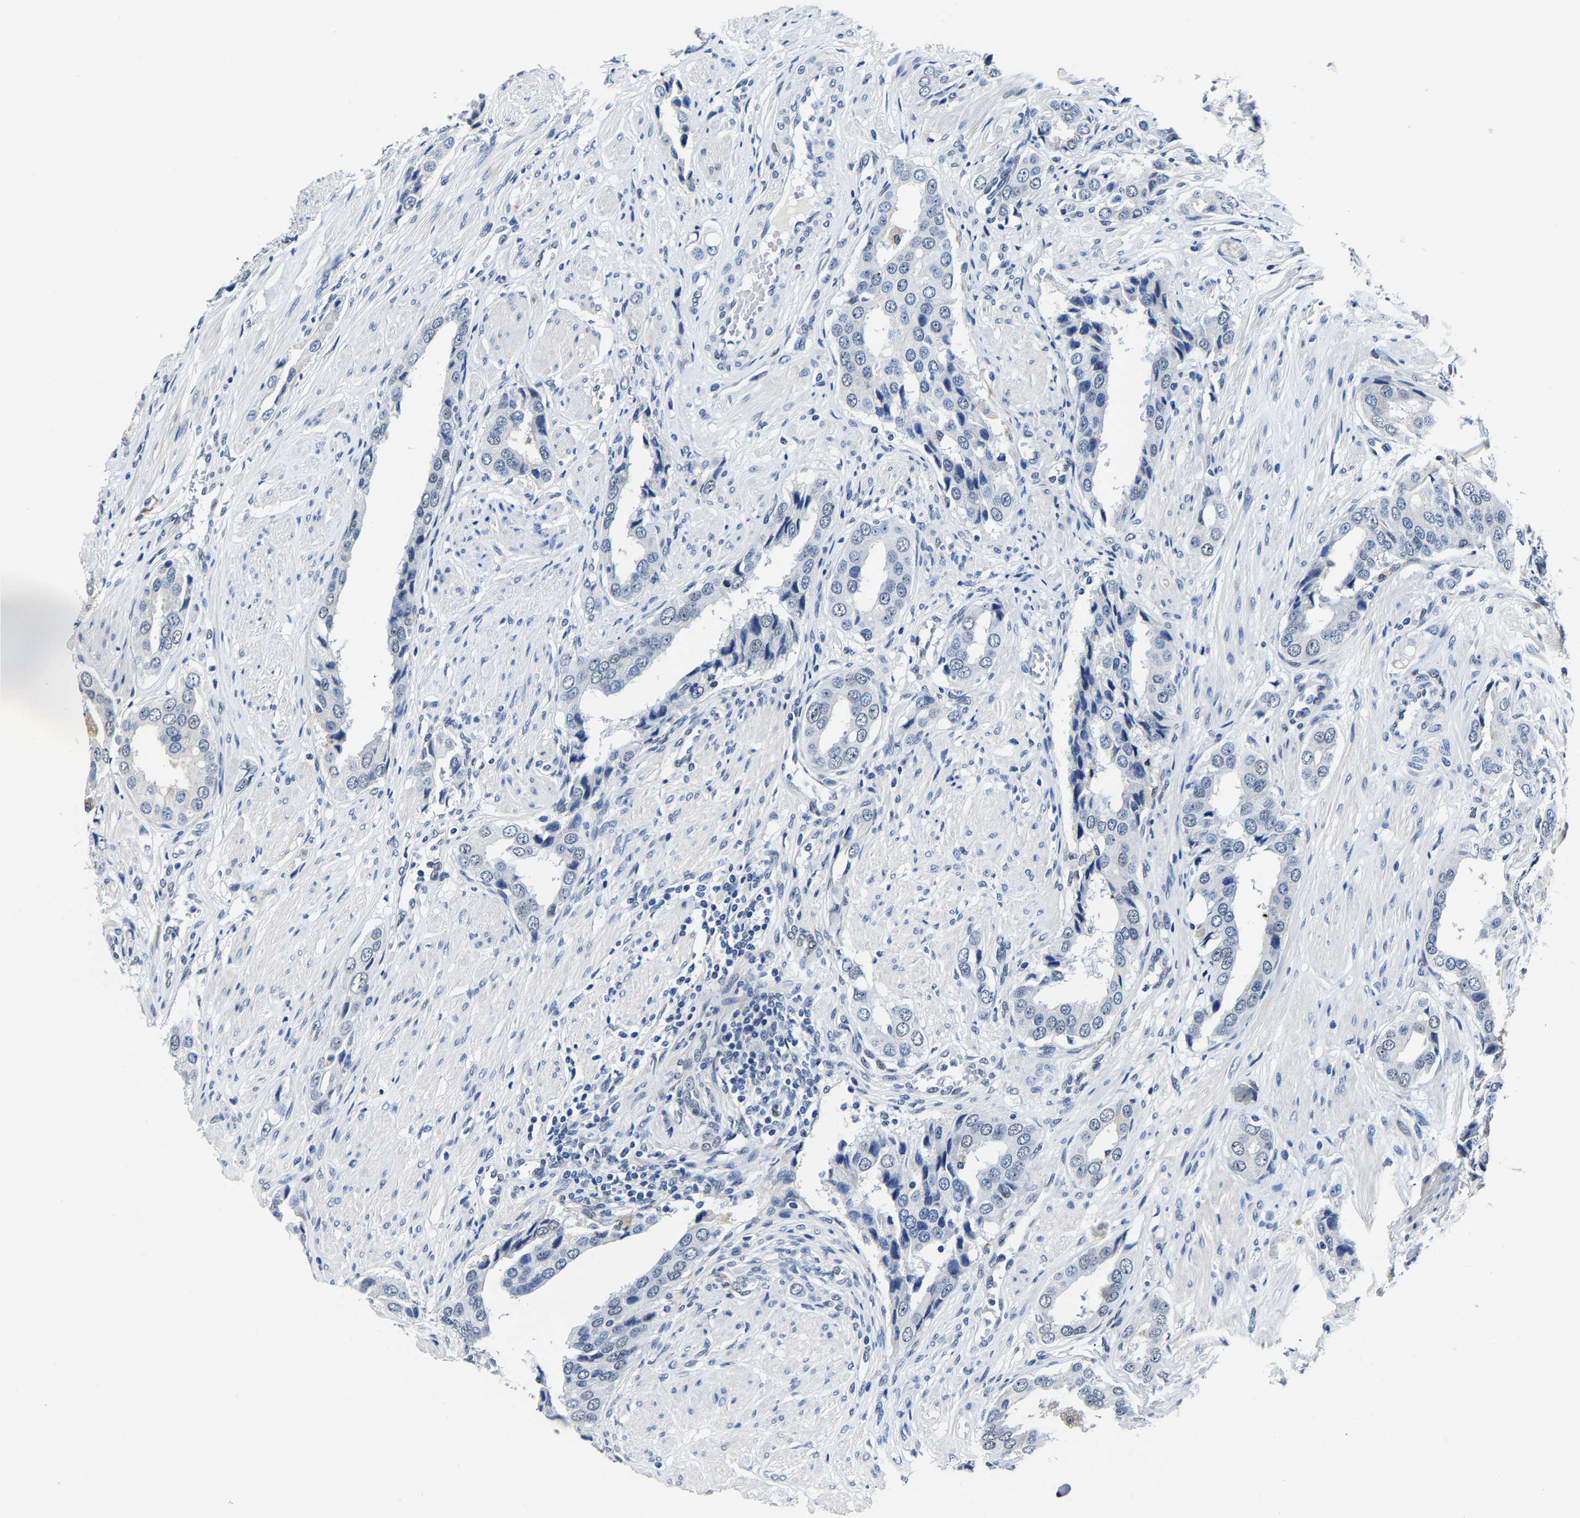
{"staining": {"intensity": "negative", "quantity": "none", "location": "none"}, "tissue": "prostate cancer", "cell_type": "Tumor cells", "image_type": "cancer", "snomed": [{"axis": "morphology", "description": "Adenocarcinoma, High grade"}, {"axis": "topography", "description": "Prostate"}], "caption": "Tumor cells show no significant protein expression in prostate cancer. (Stains: DAB (3,3'-diaminobenzidine) immunohistochemistry with hematoxylin counter stain, Microscopy: brightfield microscopy at high magnification).", "gene": "METTL1", "patient": {"sex": "male", "age": 52}}